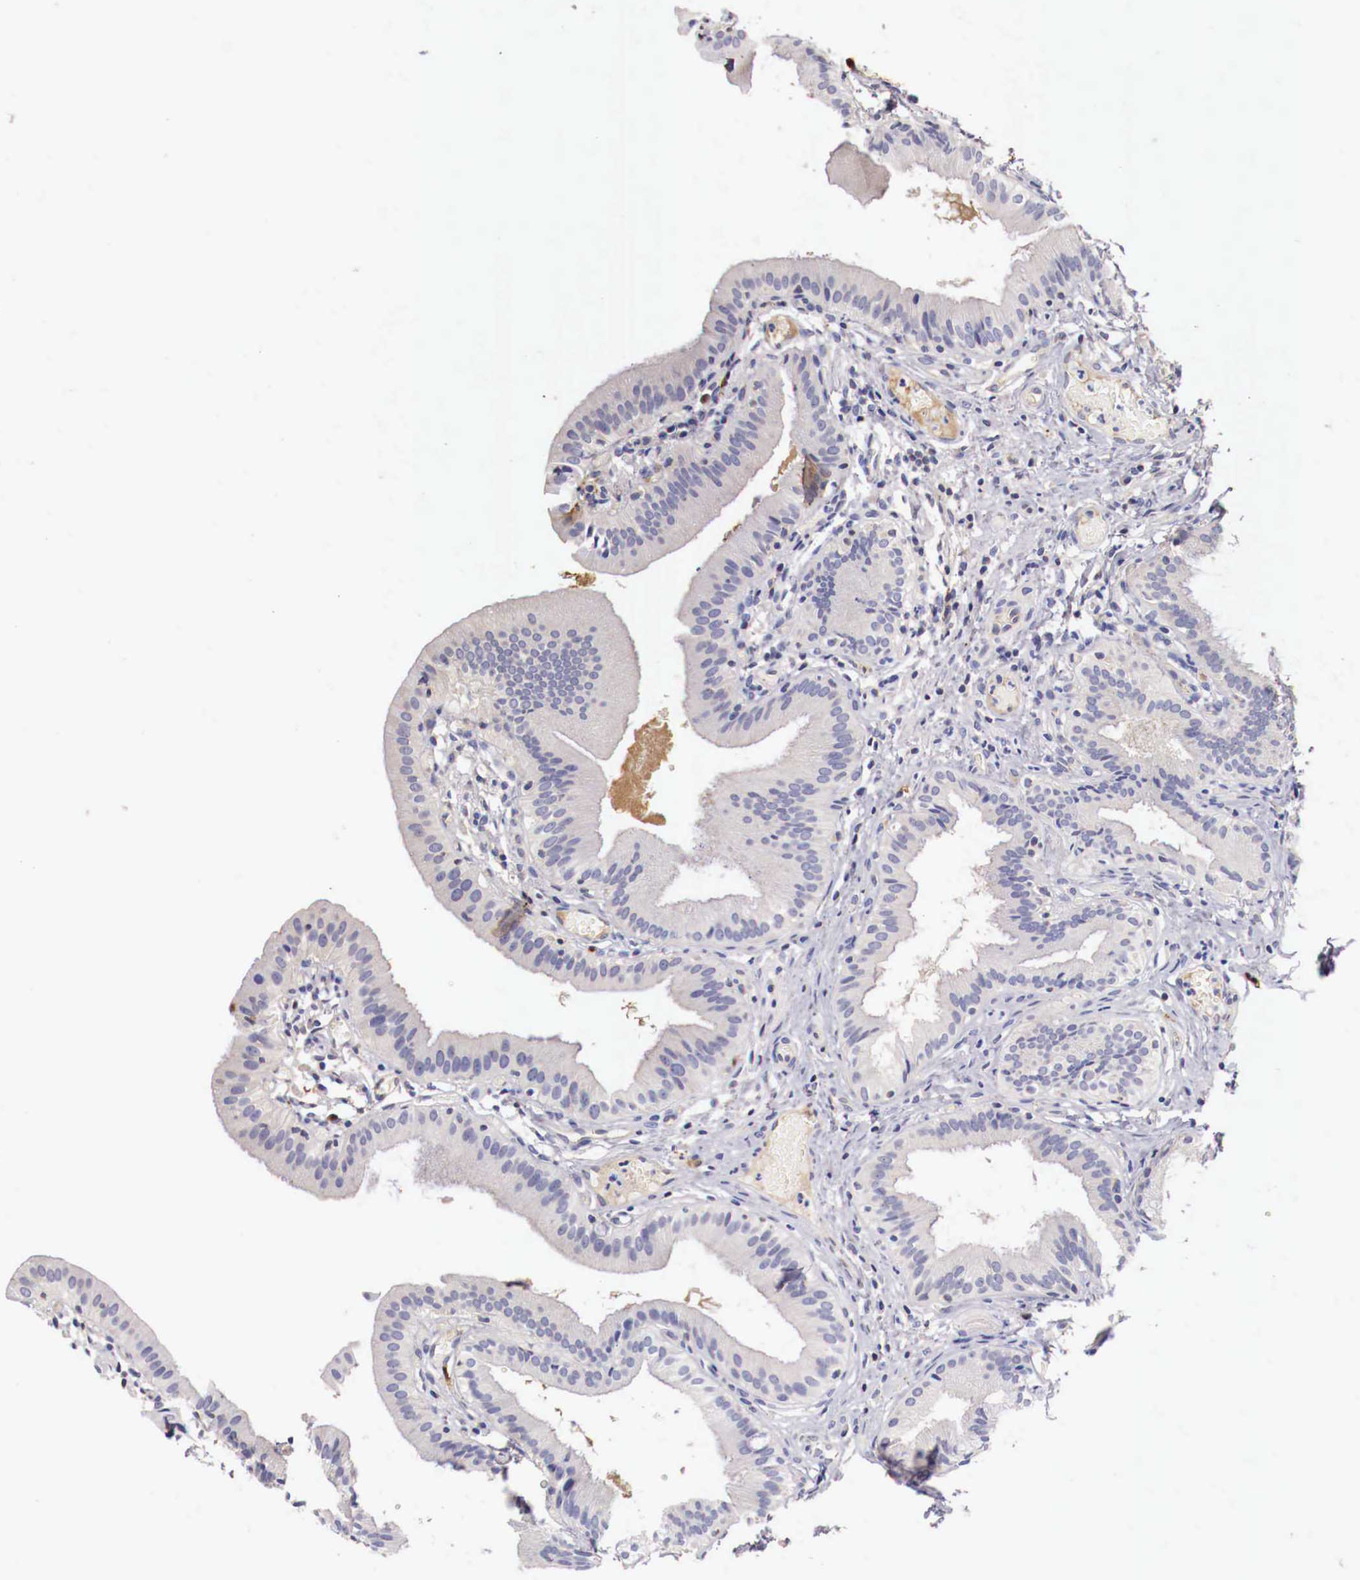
{"staining": {"intensity": "negative", "quantity": "none", "location": "none"}, "tissue": "gallbladder", "cell_type": "Glandular cells", "image_type": "normal", "snomed": [{"axis": "morphology", "description": "Normal tissue, NOS"}, {"axis": "topography", "description": "Gallbladder"}], "caption": "The photomicrograph displays no staining of glandular cells in benign gallbladder.", "gene": "PITPNA", "patient": {"sex": "male", "age": 28}}